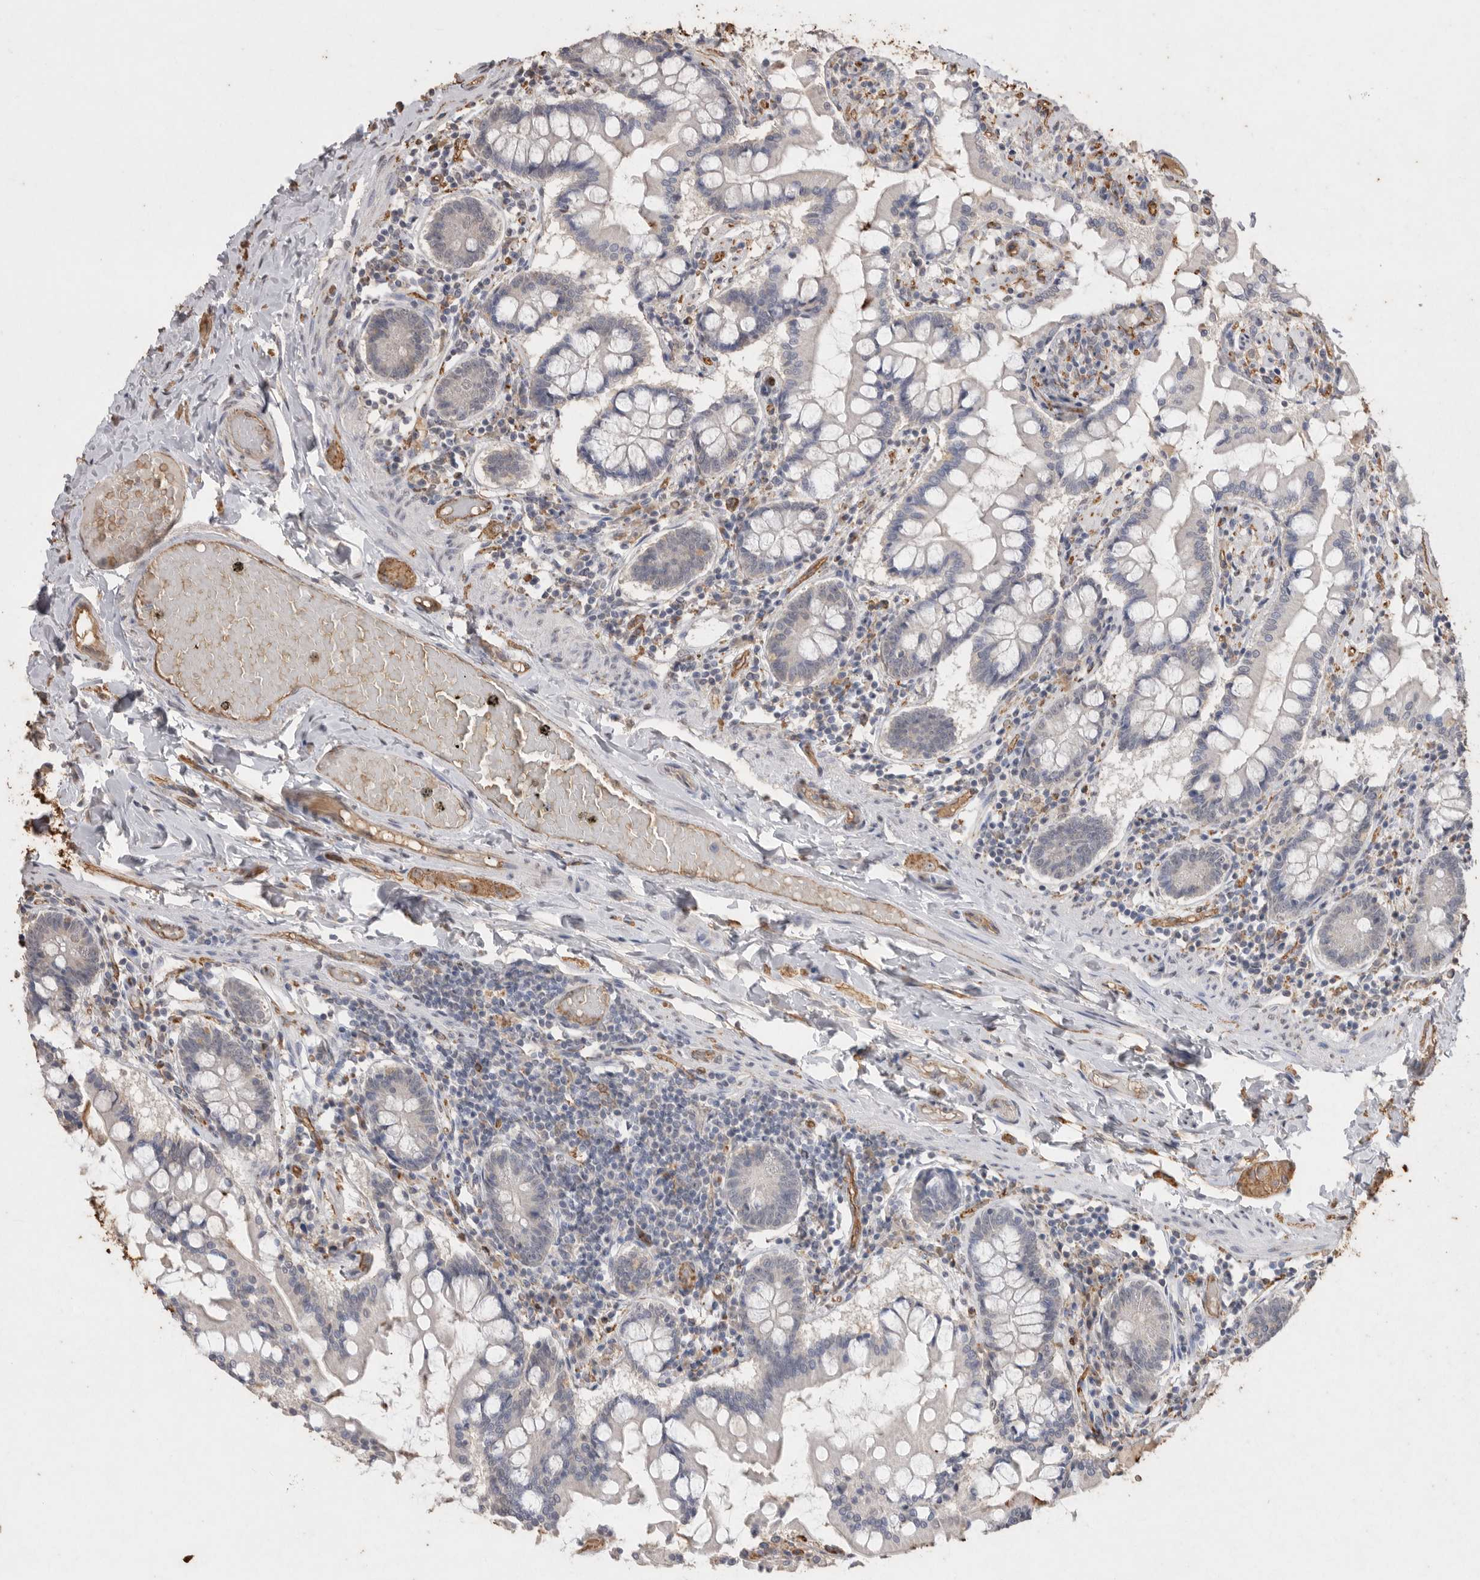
{"staining": {"intensity": "weak", "quantity": "<25%", "location": "cytoplasmic/membranous"}, "tissue": "small intestine", "cell_type": "Glandular cells", "image_type": "normal", "snomed": [{"axis": "morphology", "description": "Normal tissue, NOS"}, {"axis": "topography", "description": "Small intestine"}], "caption": "DAB (3,3'-diaminobenzidine) immunohistochemical staining of unremarkable human small intestine exhibits no significant expression in glandular cells. (Stains: DAB immunohistochemistry (IHC) with hematoxylin counter stain, Microscopy: brightfield microscopy at high magnification).", "gene": "IL27", "patient": {"sex": "male", "age": 41}}